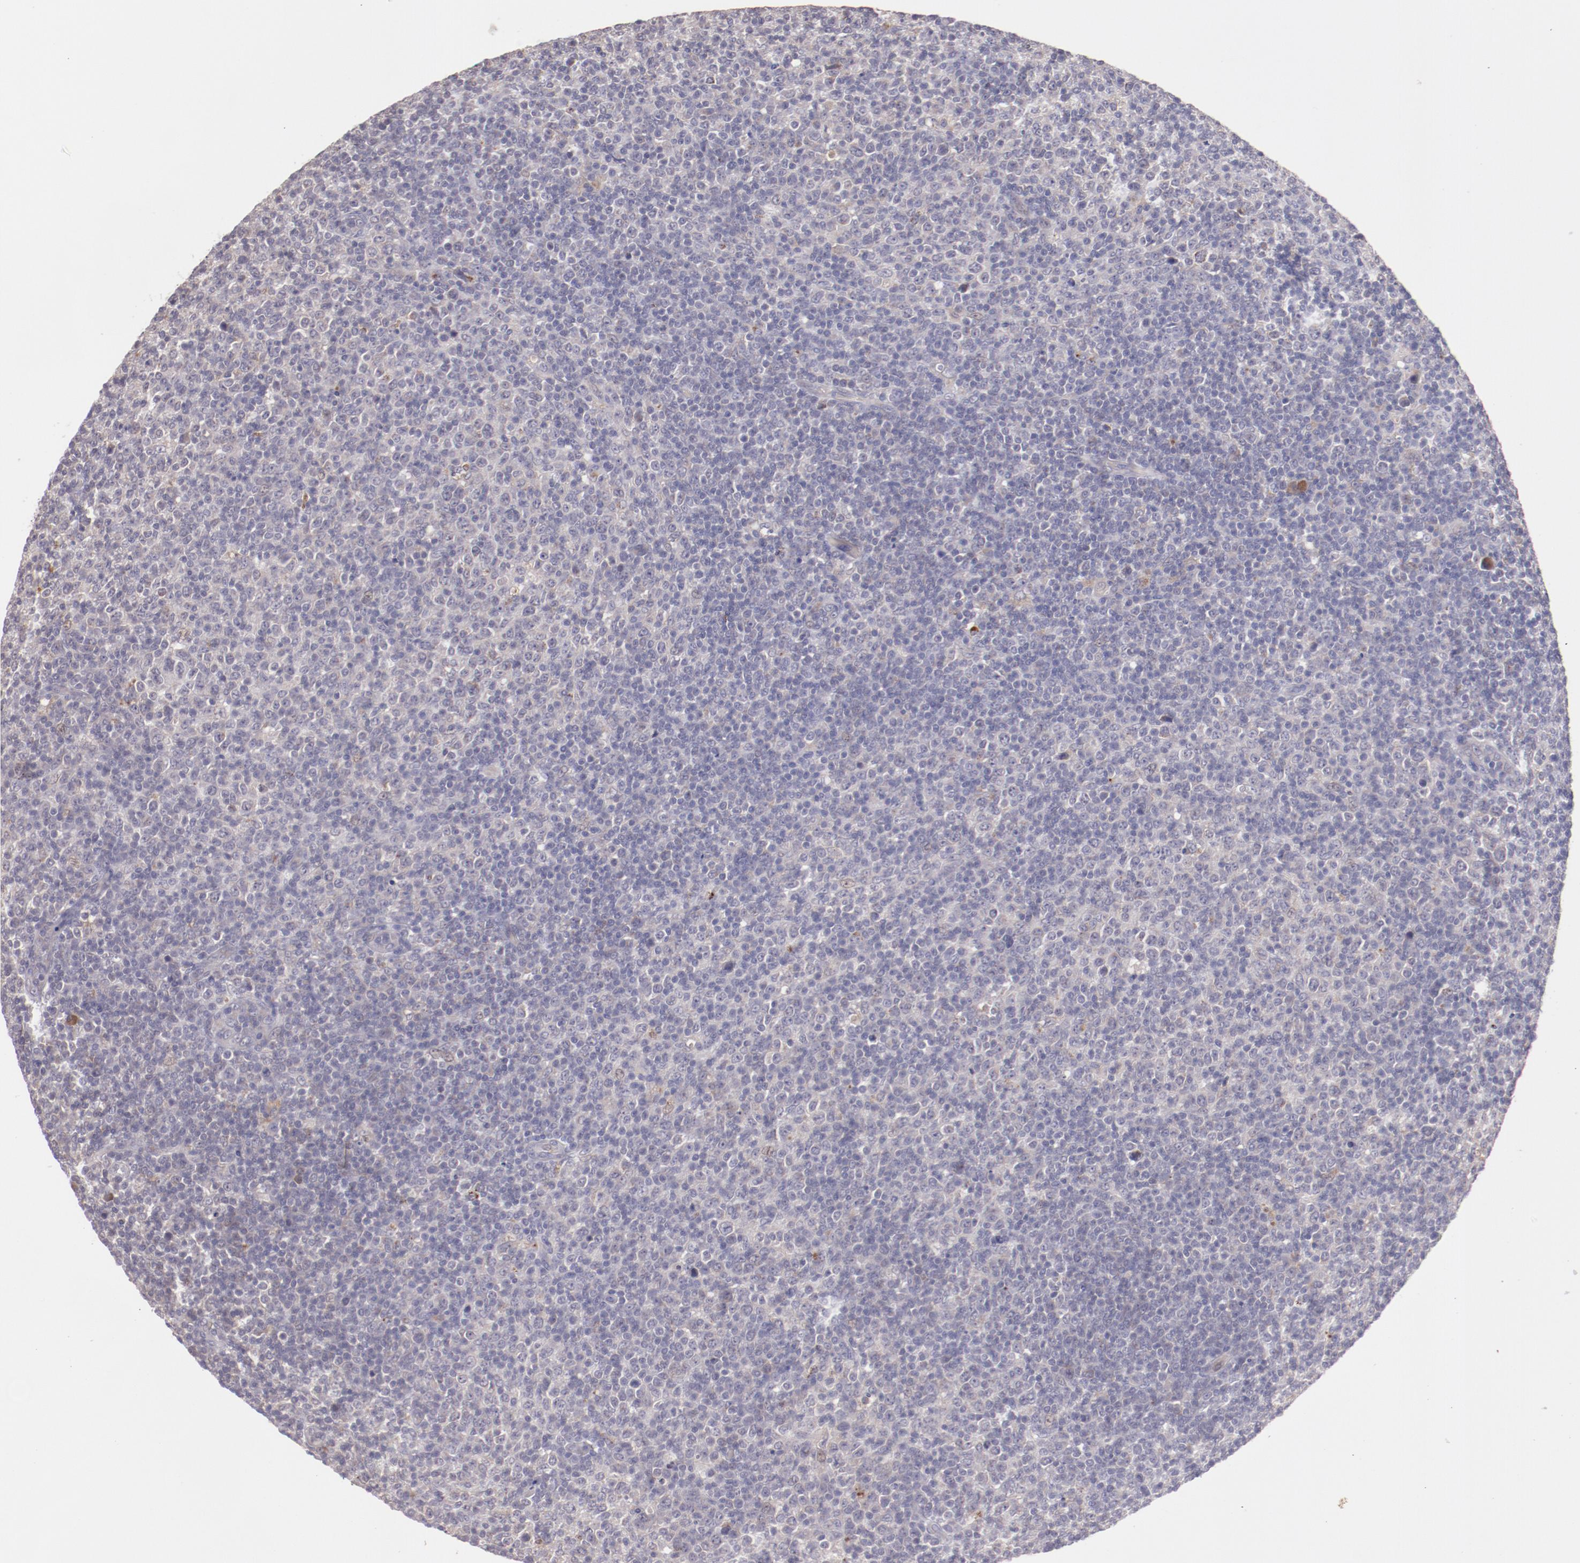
{"staining": {"intensity": "negative", "quantity": "none", "location": "none"}, "tissue": "lymphoma", "cell_type": "Tumor cells", "image_type": "cancer", "snomed": [{"axis": "morphology", "description": "Malignant lymphoma, non-Hodgkin's type, Low grade"}, {"axis": "topography", "description": "Lymph node"}], "caption": "DAB immunohistochemical staining of low-grade malignant lymphoma, non-Hodgkin's type shows no significant expression in tumor cells.", "gene": "TRAF3", "patient": {"sex": "male", "age": 70}}